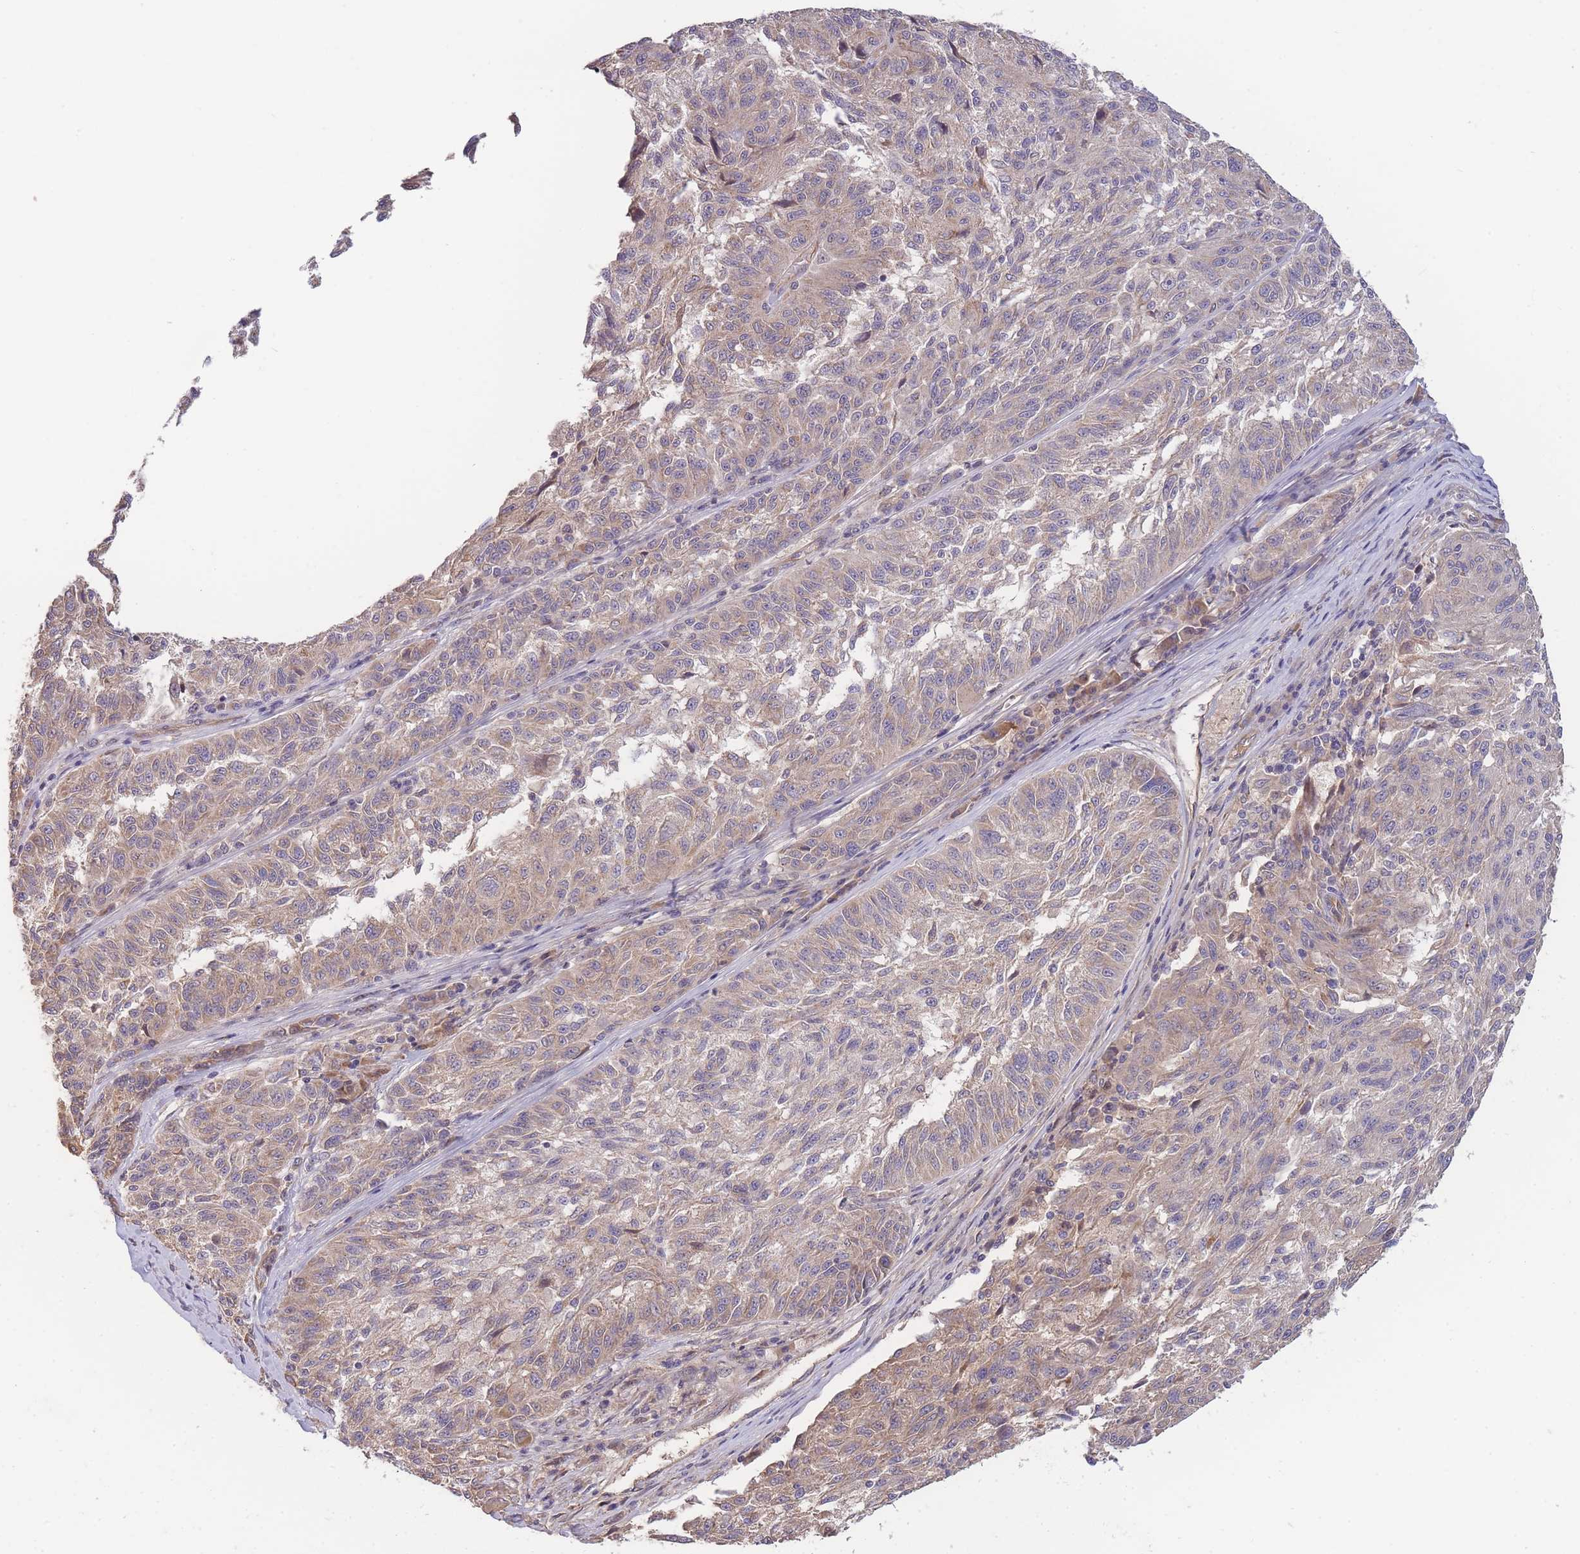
{"staining": {"intensity": "weak", "quantity": "<25%", "location": "cytoplasmic/membranous"}, "tissue": "melanoma", "cell_type": "Tumor cells", "image_type": "cancer", "snomed": [{"axis": "morphology", "description": "Malignant melanoma, NOS"}, {"axis": "topography", "description": "Skin"}], "caption": "Melanoma stained for a protein using immunohistochemistry demonstrates no expression tumor cells.", "gene": "NDUFAF5", "patient": {"sex": "male", "age": 53}}